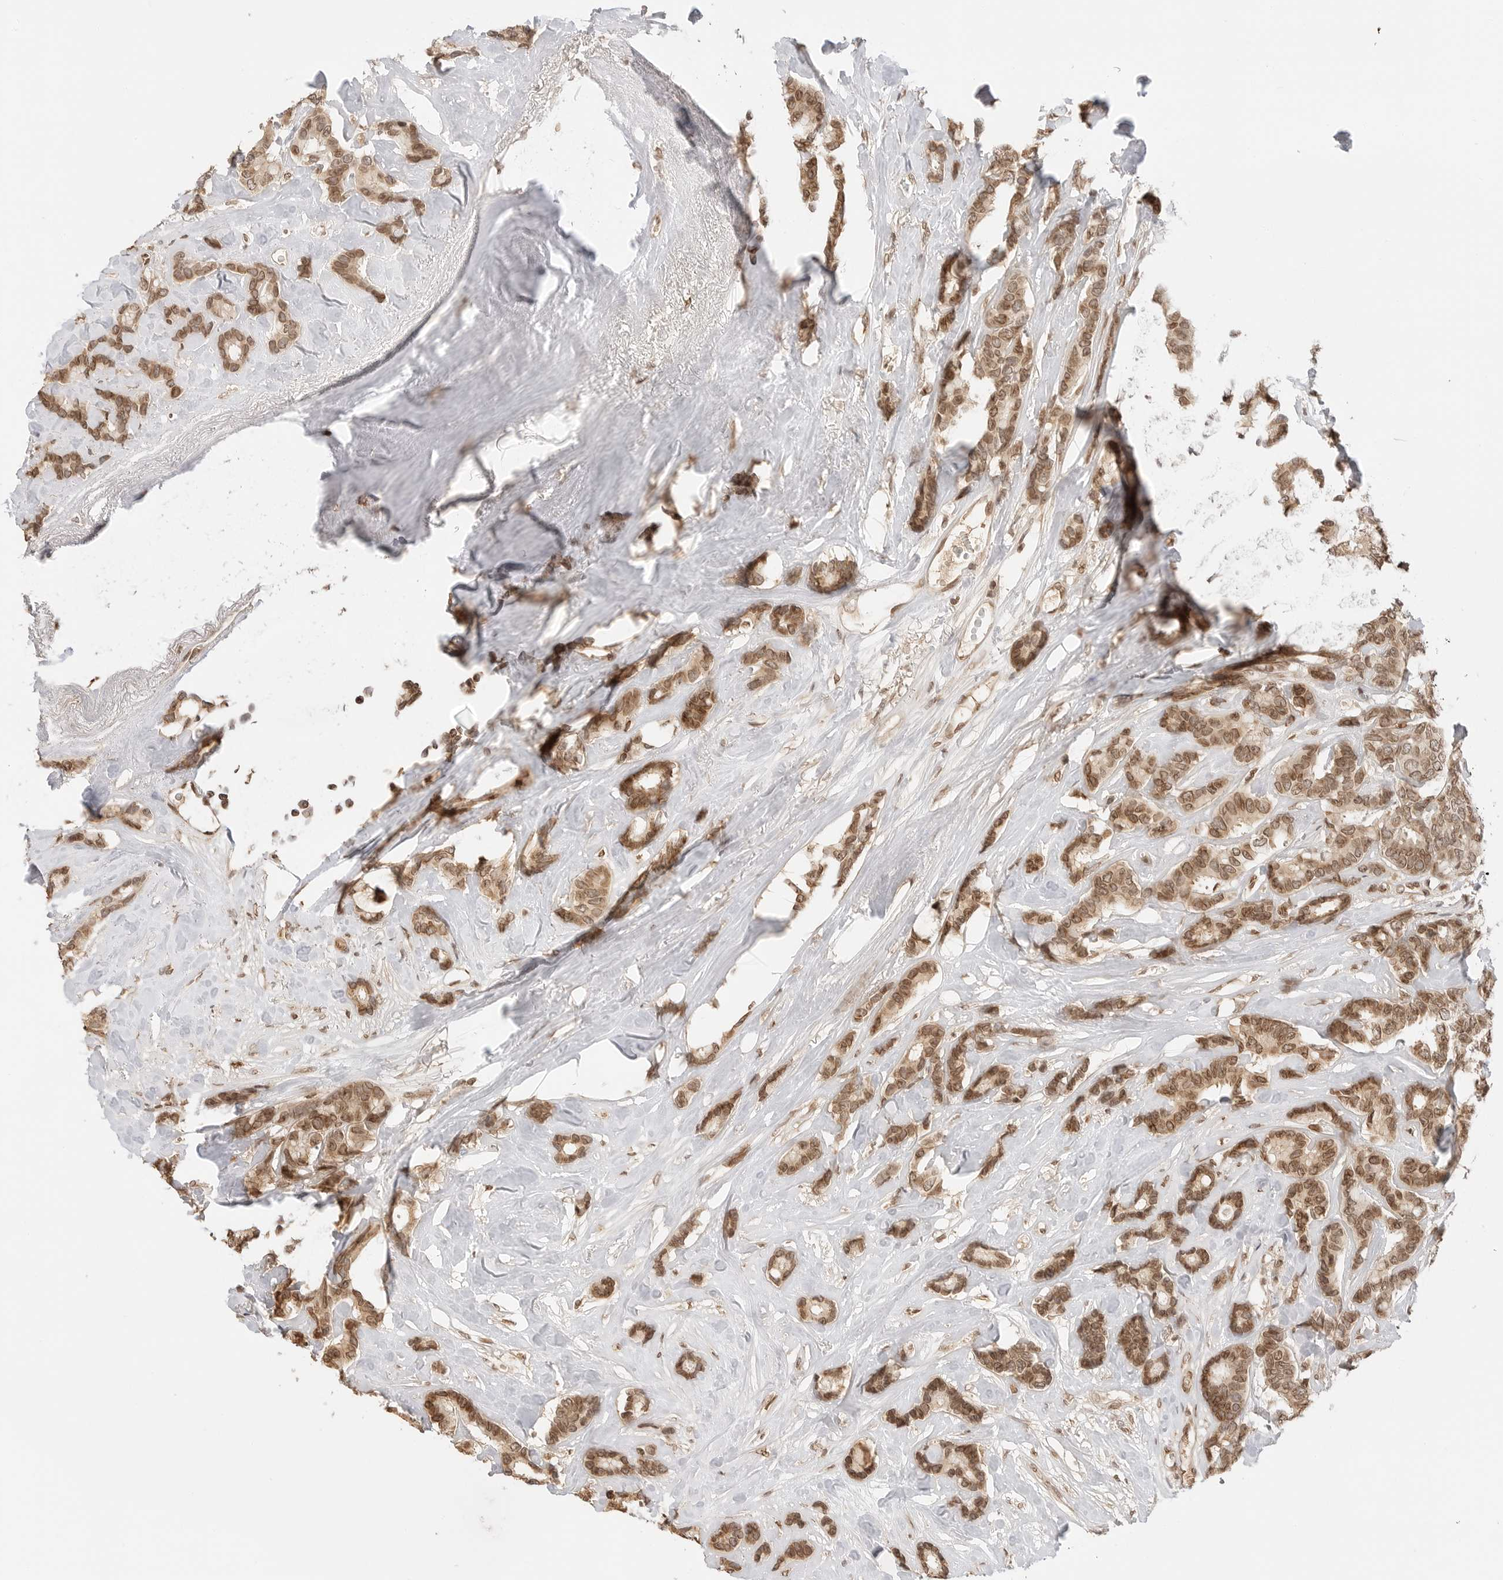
{"staining": {"intensity": "moderate", "quantity": ">75%", "location": "cytoplasmic/membranous,nuclear"}, "tissue": "breast cancer", "cell_type": "Tumor cells", "image_type": "cancer", "snomed": [{"axis": "morphology", "description": "Duct carcinoma"}, {"axis": "topography", "description": "Breast"}], "caption": "Moderate cytoplasmic/membranous and nuclear positivity for a protein is seen in about >75% of tumor cells of breast cancer (infiltrating ductal carcinoma) using IHC.", "gene": "POLH", "patient": {"sex": "female", "age": 87}}